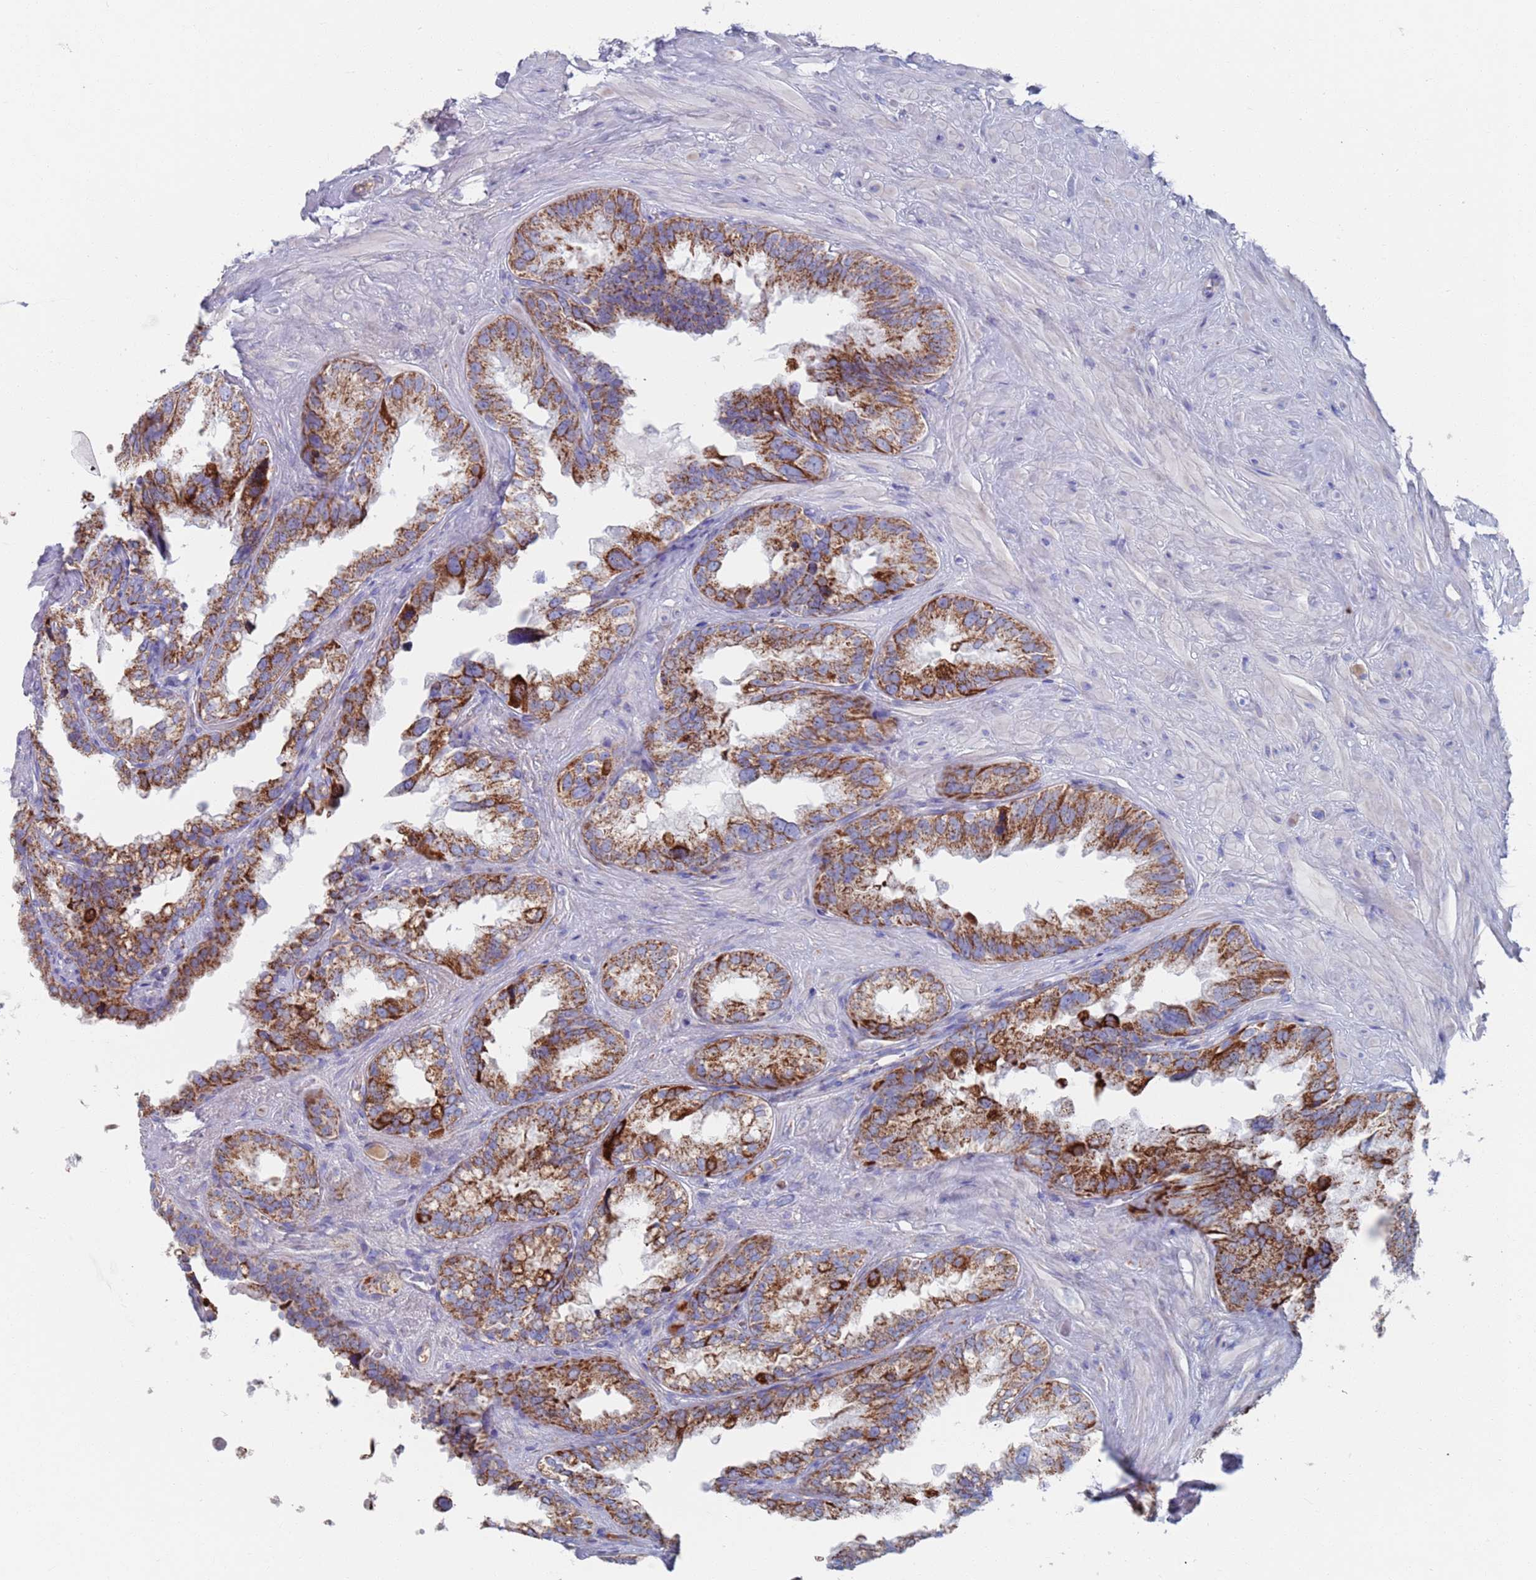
{"staining": {"intensity": "strong", "quantity": "25%-75%", "location": "cytoplasmic/membranous"}, "tissue": "seminal vesicle", "cell_type": "Glandular cells", "image_type": "normal", "snomed": [{"axis": "morphology", "description": "Normal tissue, NOS"}, {"axis": "topography", "description": "Seminal veicle"}], "caption": "The photomicrograph exhibits staining of benign seminal vesicle, revealing strong cytoplasmic/membranous protein positivity (brown color) within glandular cells.", "gene": "MRPL22", "patient": {"sex": "male", "age": 80}}